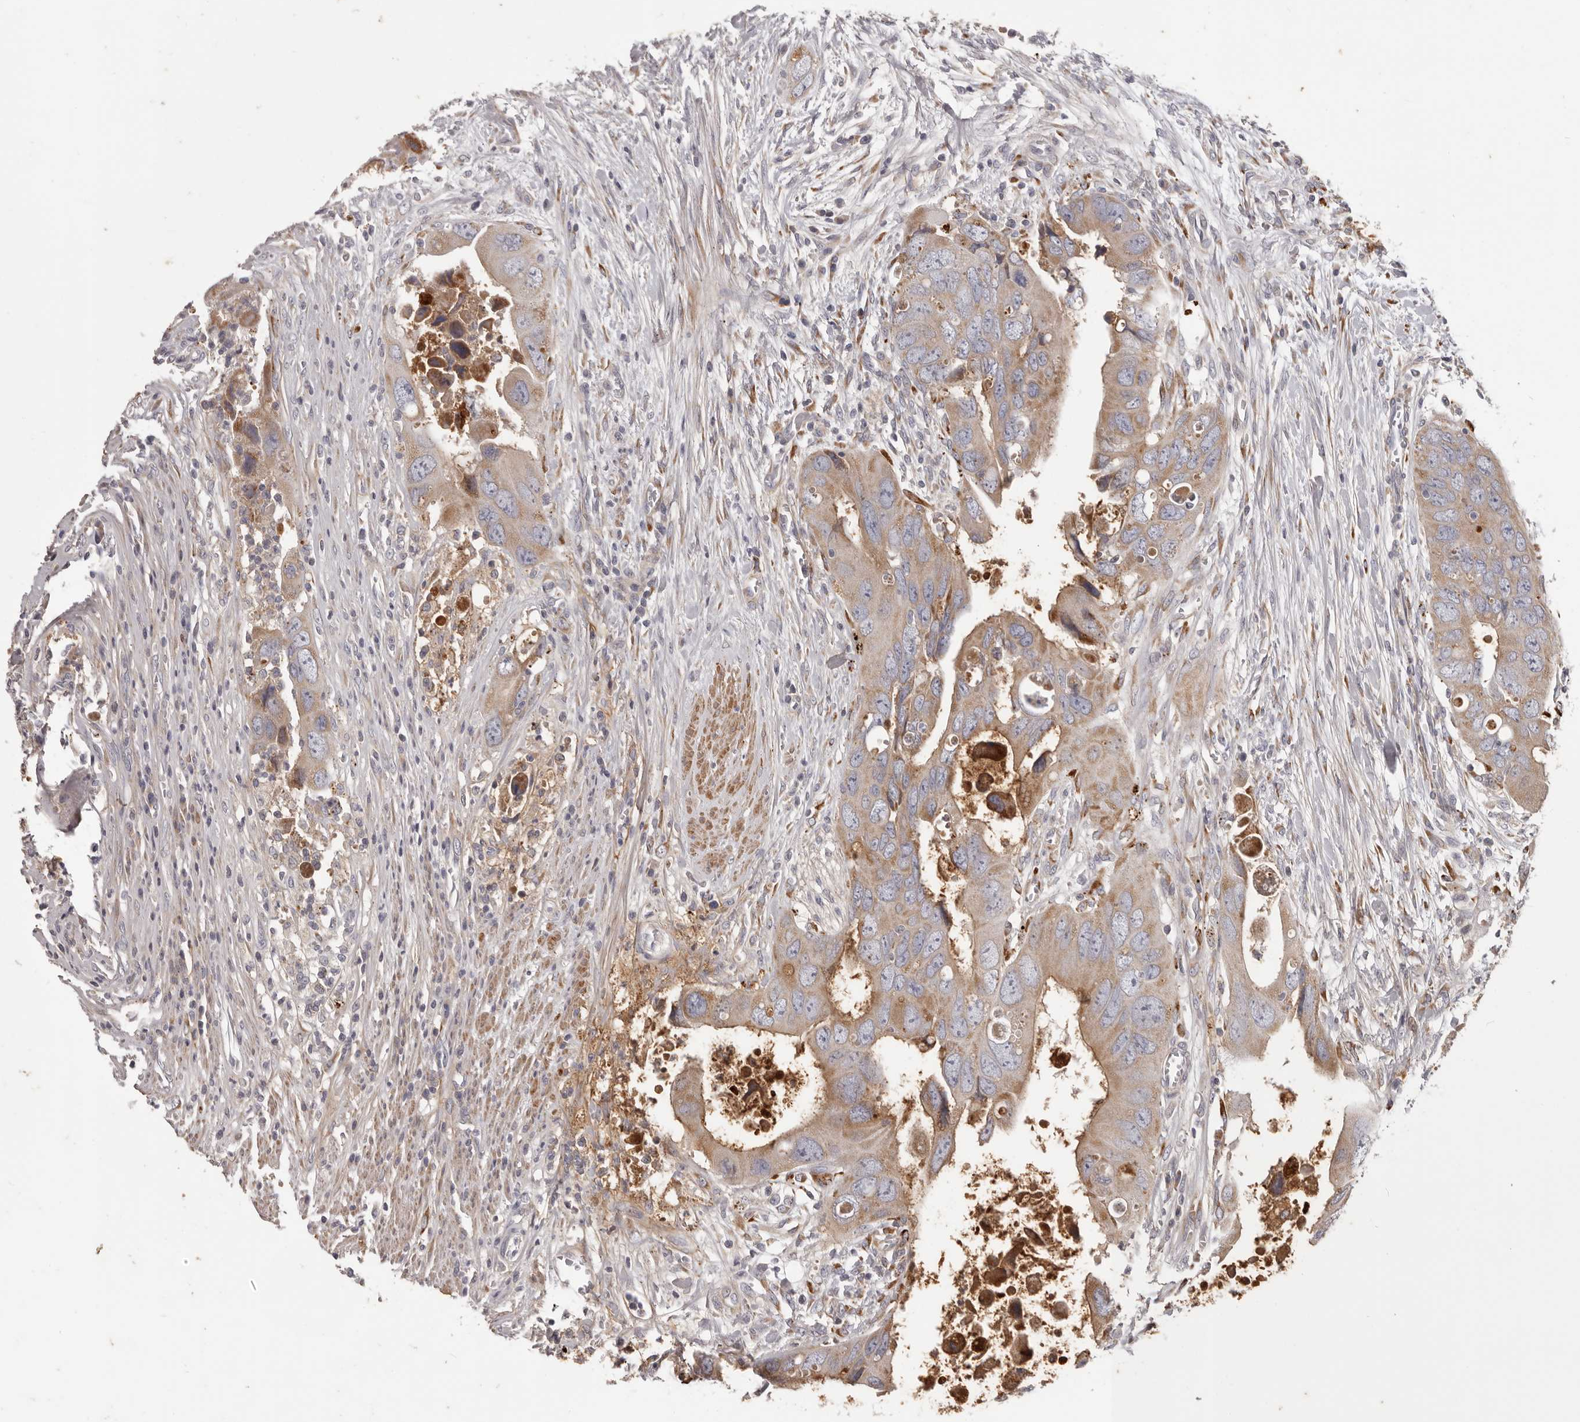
{"staining": {"intensity": "moderate", "quantity": ">75%", "location": "cytoplasmic/membranous"}, "tissue": "colorectal cancer", "cell_type": "Tumor cells", "image_type": "cancer", "snomed": [{"axis": "morphology", "description": "Adenocarcinoma, NOS"}, {"axis": "topography", "description": "Rectum"}], "caption": "Moderate cytoplasmic/membranous positivity is seen in about >75% of tumor cells in colorectal cancer.", "gene": "MRPS10", "patient": {"sex": "male", "age": 70}}